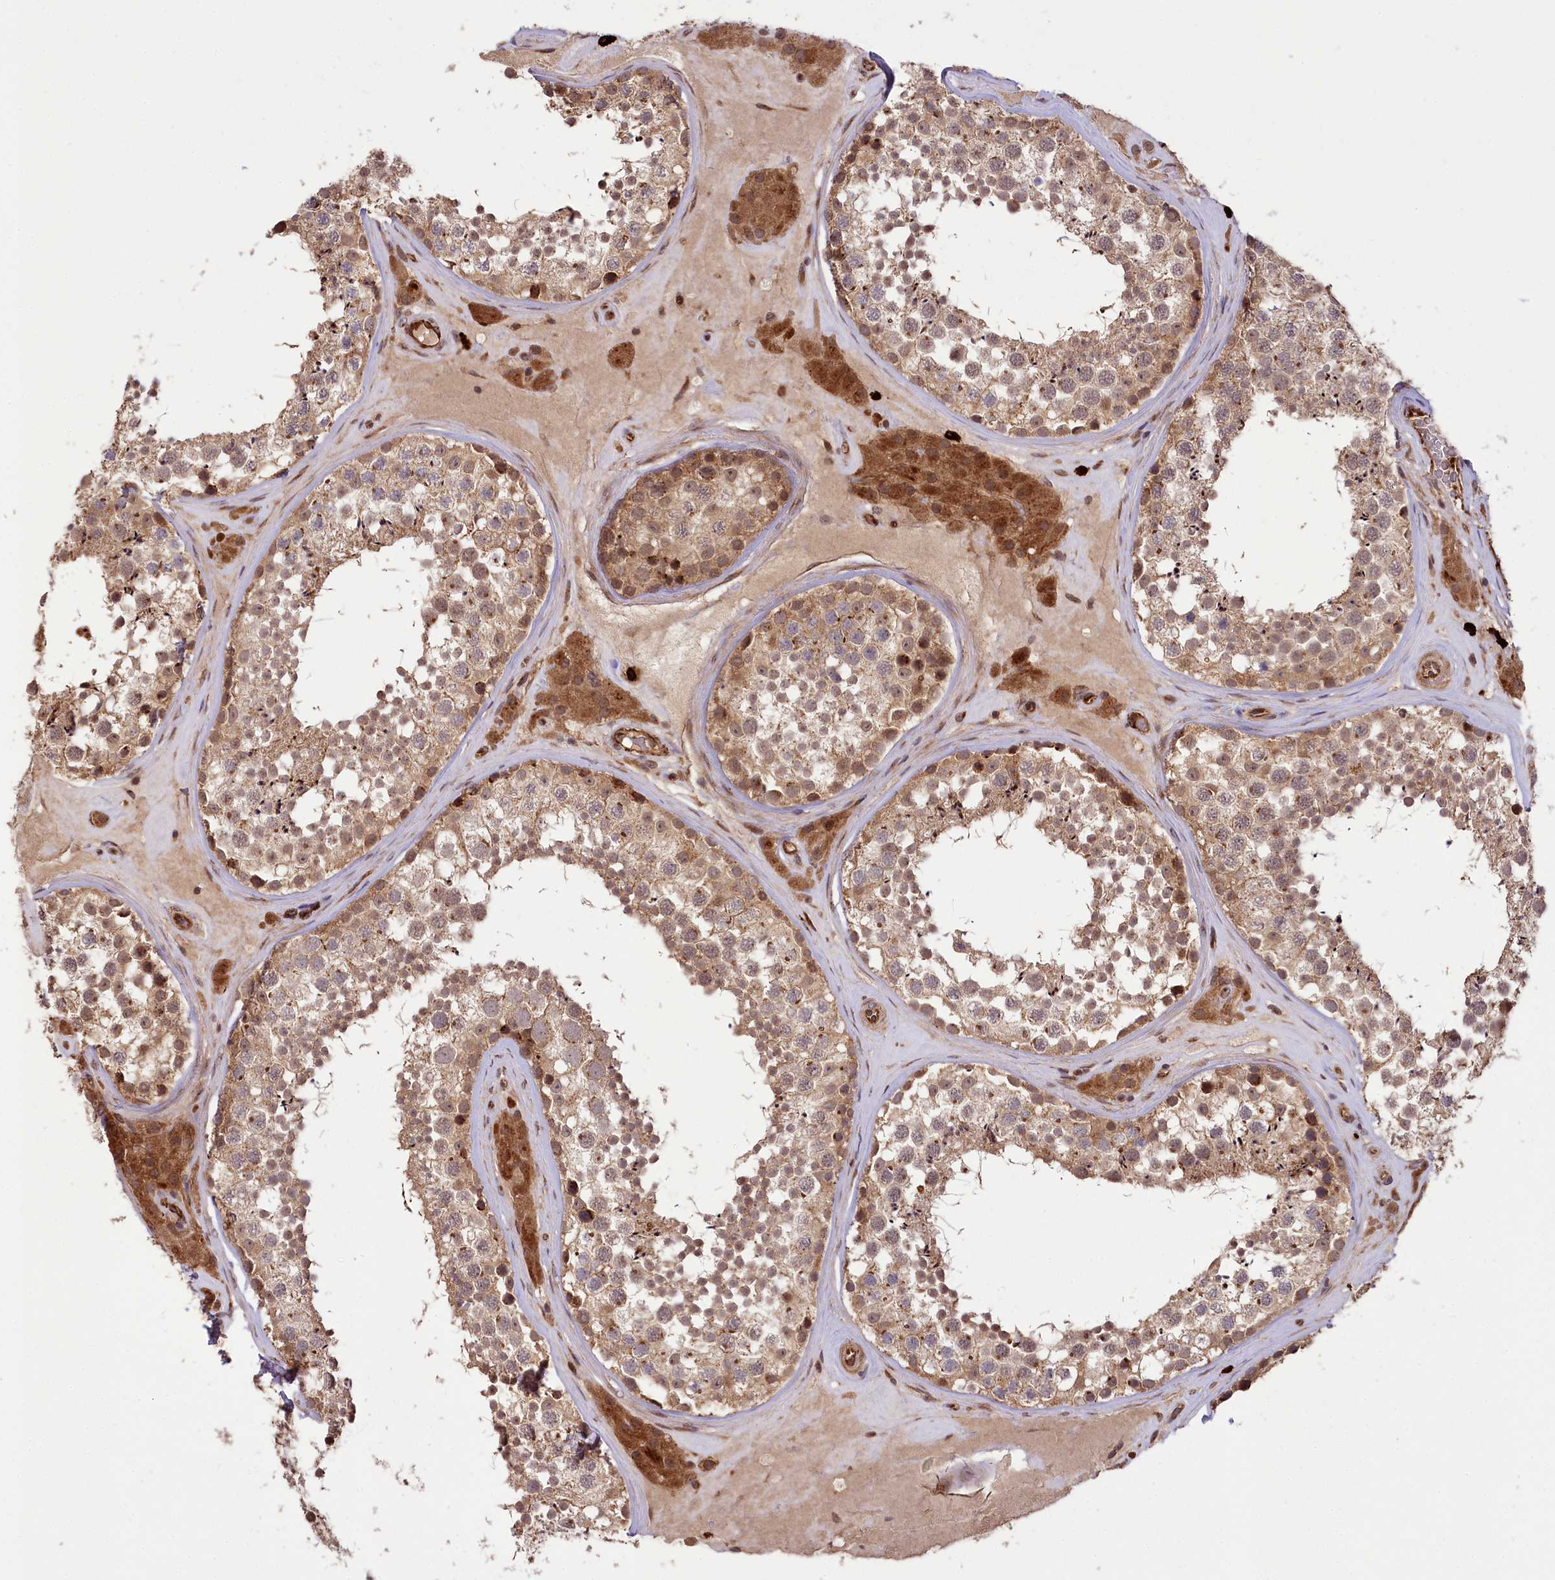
{"staining": {"intensity": "moderate", "quantity": ">75%", "location": "cytoplasmic/membranous,nuclear"}, "tissue": "testis", "cell_type": "Cells in seminiferous ducts", "image_type": "normal", "snomed": [{"axis": "morphology", "description": "Normal tissue, NOS"}, {"axis": "topography", "description": "Testis"}], "caption": "Immunohistochemistry of normal human testis shows medium levels of moderate cytoplasmic/membranous,nuclear positivity in about >75% of cells in seminiferous ducts. Nuclei are stained in blue.", "gene": "CARD19", "patient": {"sex": "male", "age": 46}}